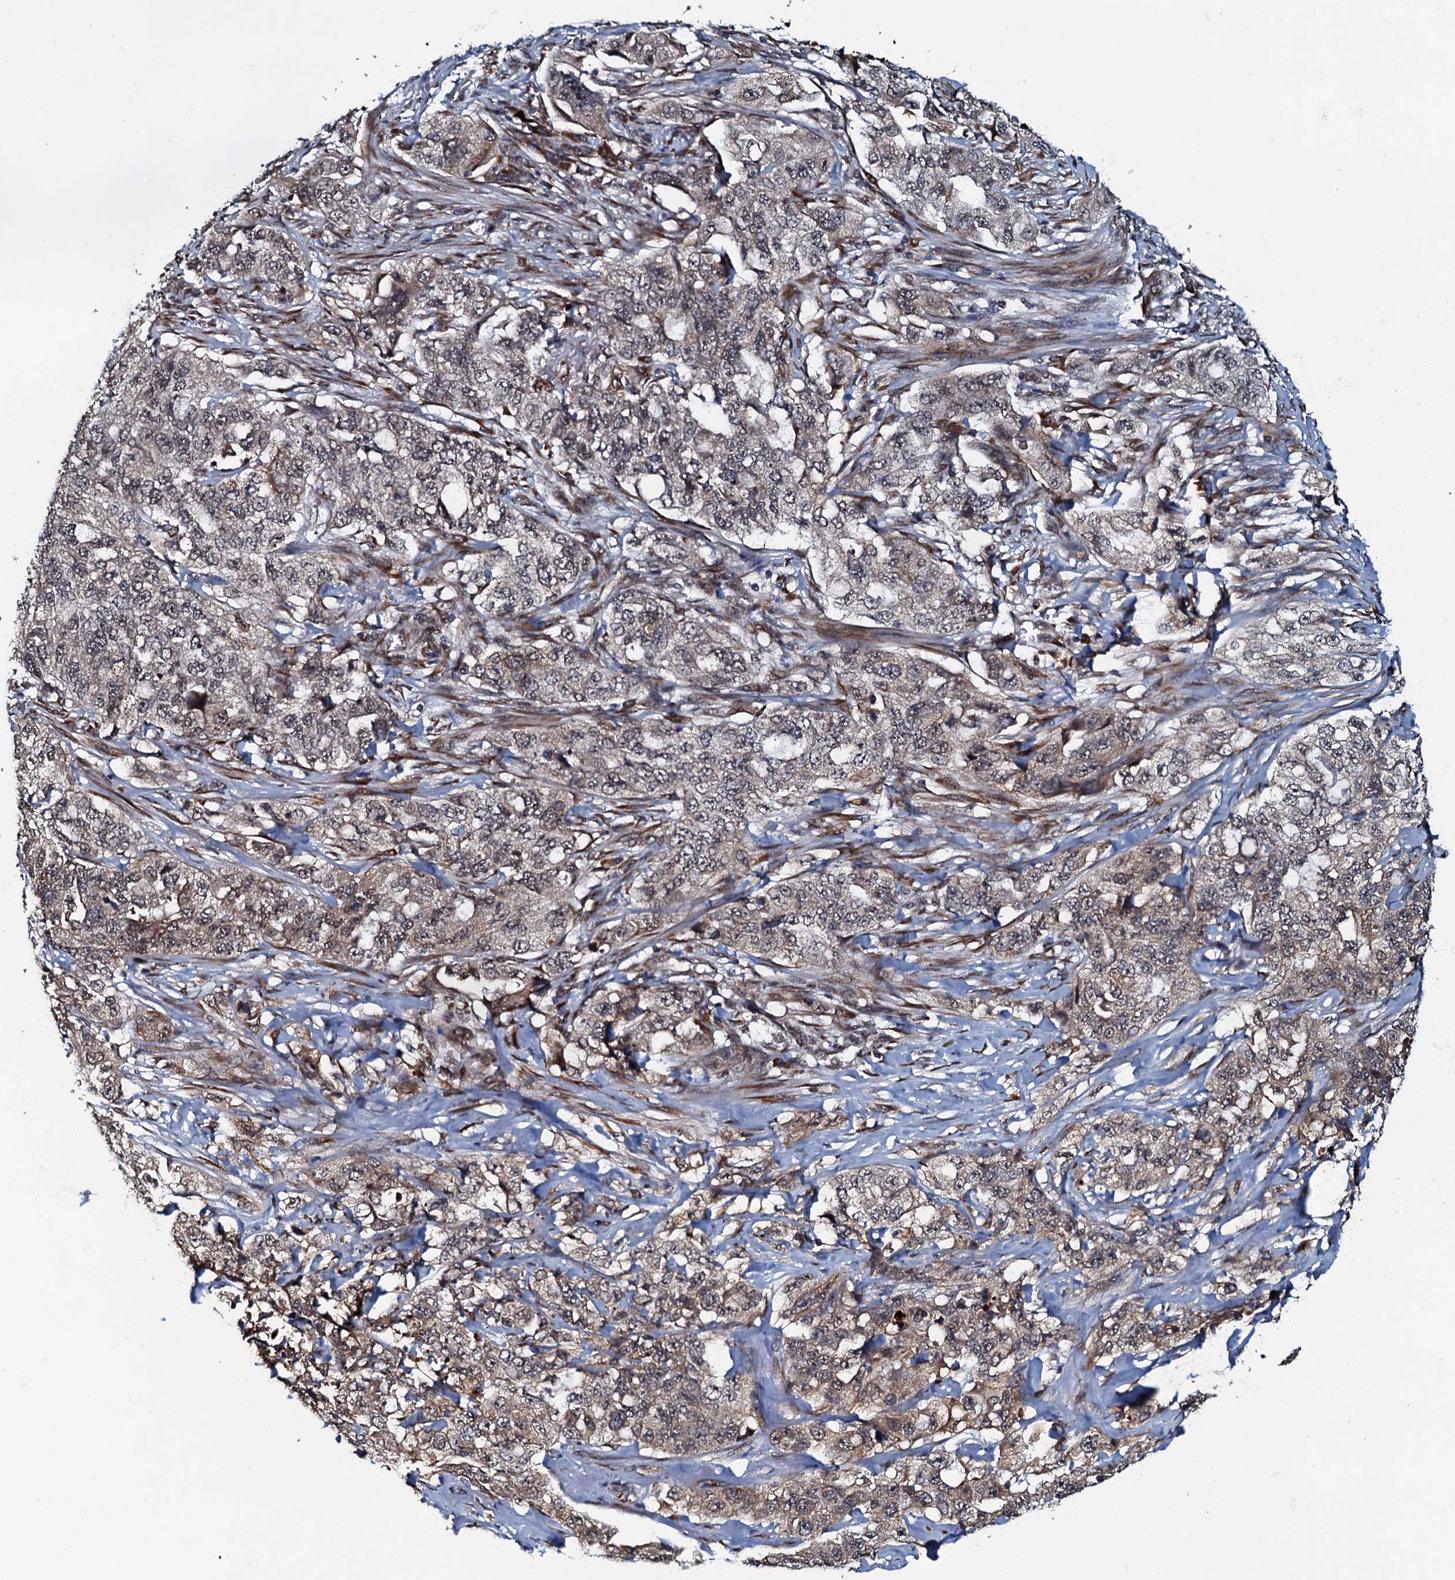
{"staining": {"intensity": "weak", "quantity": "25%-75%", "location": "cytoplasmic/membranous"}, "tissue": "lung cancer", "cell_type": "Tumor cells", "image_type": "cancer", "snomed": [{"axis": "morphology", "description": "Adenocarcinoma, NOS"}, {"axis": "topography", "description": "Lung"}], "caption": "Lung adenocarcinoma stained with a brown dye displays weak cytoplasmic/membranous positive positivity in about 25%-75% of tumor cells.", "gene": "C18orf32", "patient": {"sex": "female", "age": 51}}